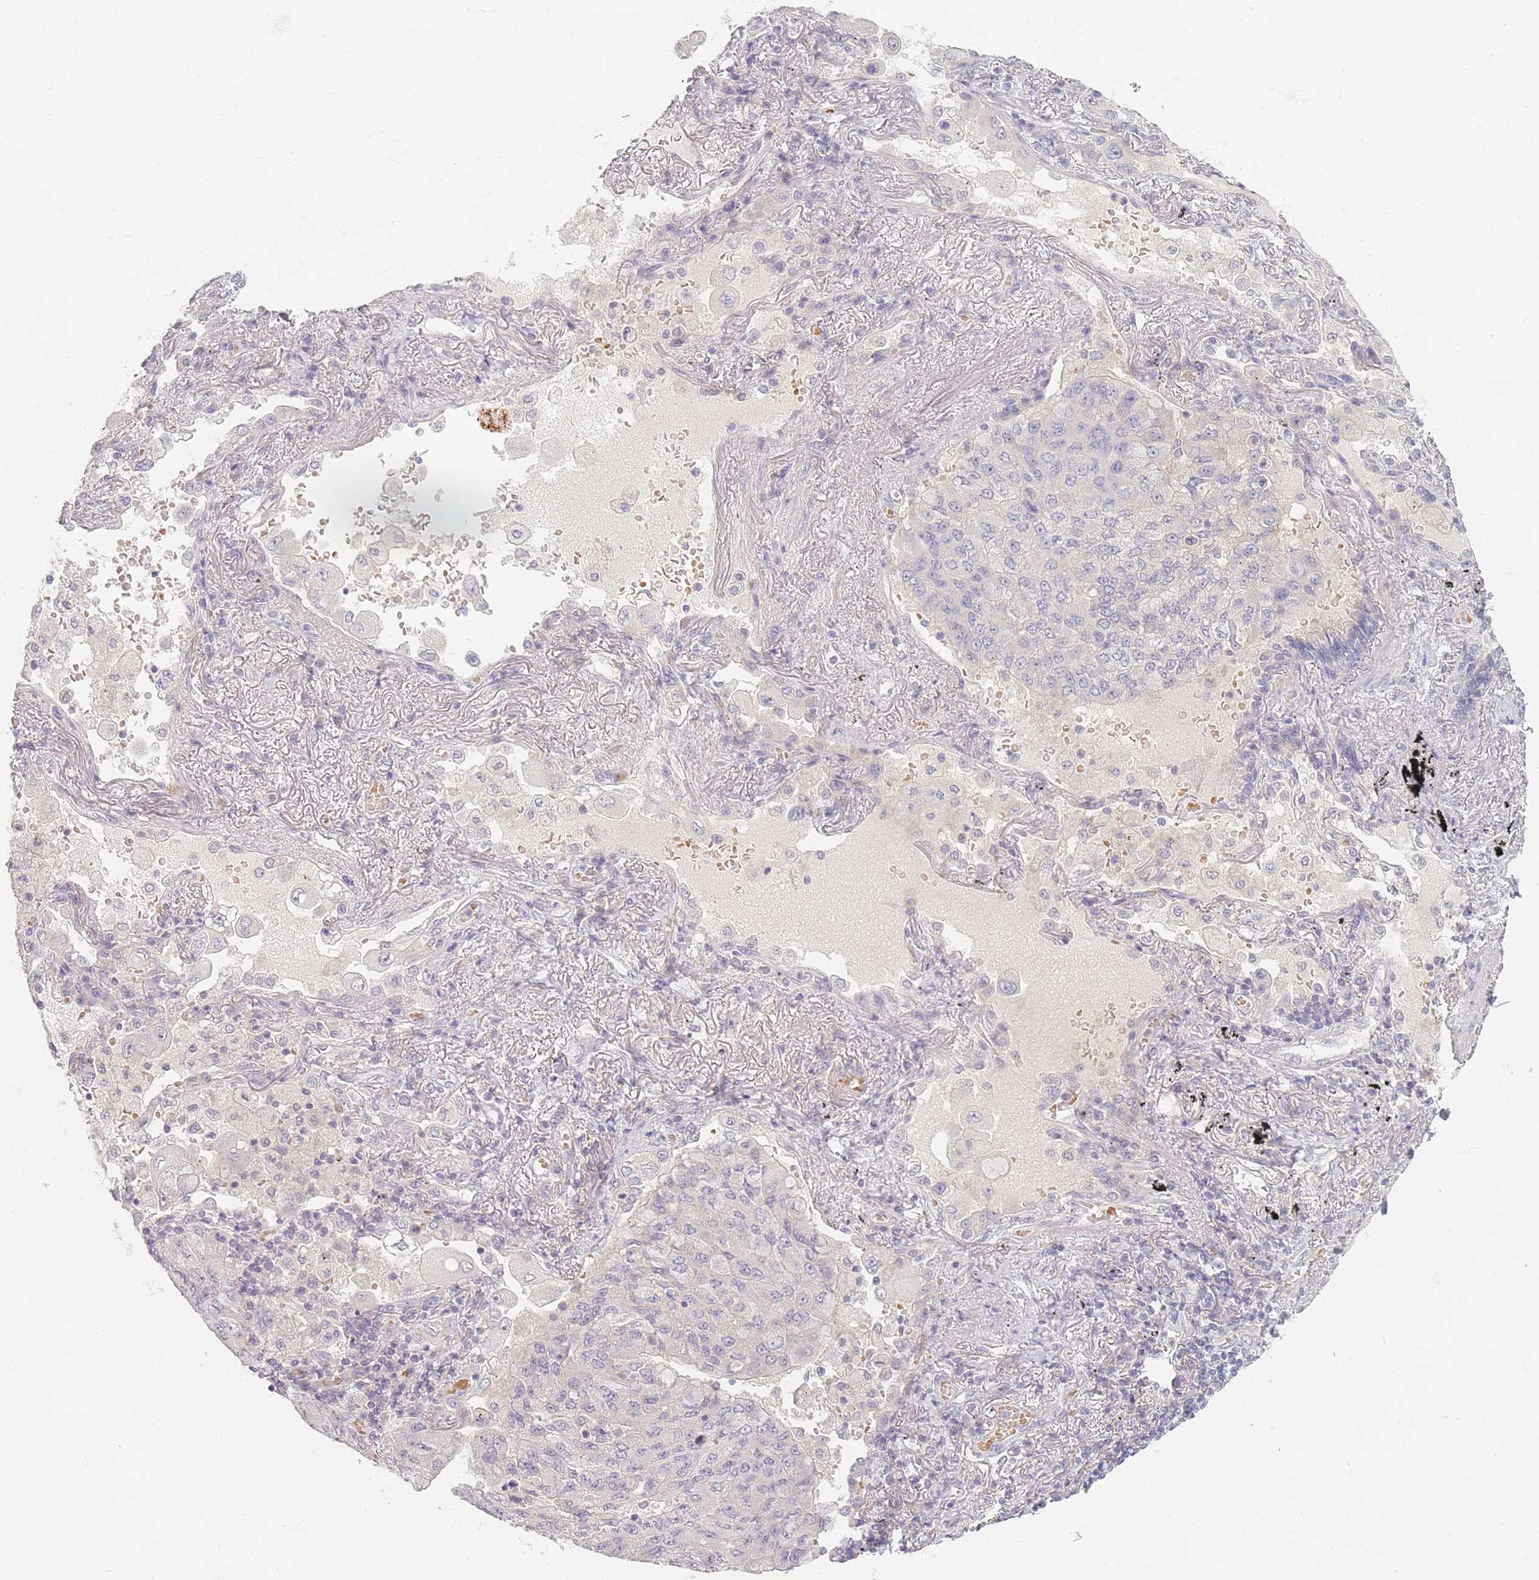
{"staining": {"intensity": "negative", "quantity": "none", "location": "none"}, "tissue": "lung cancer", "cell_type": "Tumor cells", "image_type": "cancer", "snomed": [{"axis": "morphology", "description": "Squamous cell carcinoma, NOS"}, {"axis": "topography", "description": "Lung"}], "caption": "Tumor cells show no significant protein staining in squamous cell carcinoma (lung).", "gene": "TMOD1", "patient": {"sex": "male", "age": 74}}